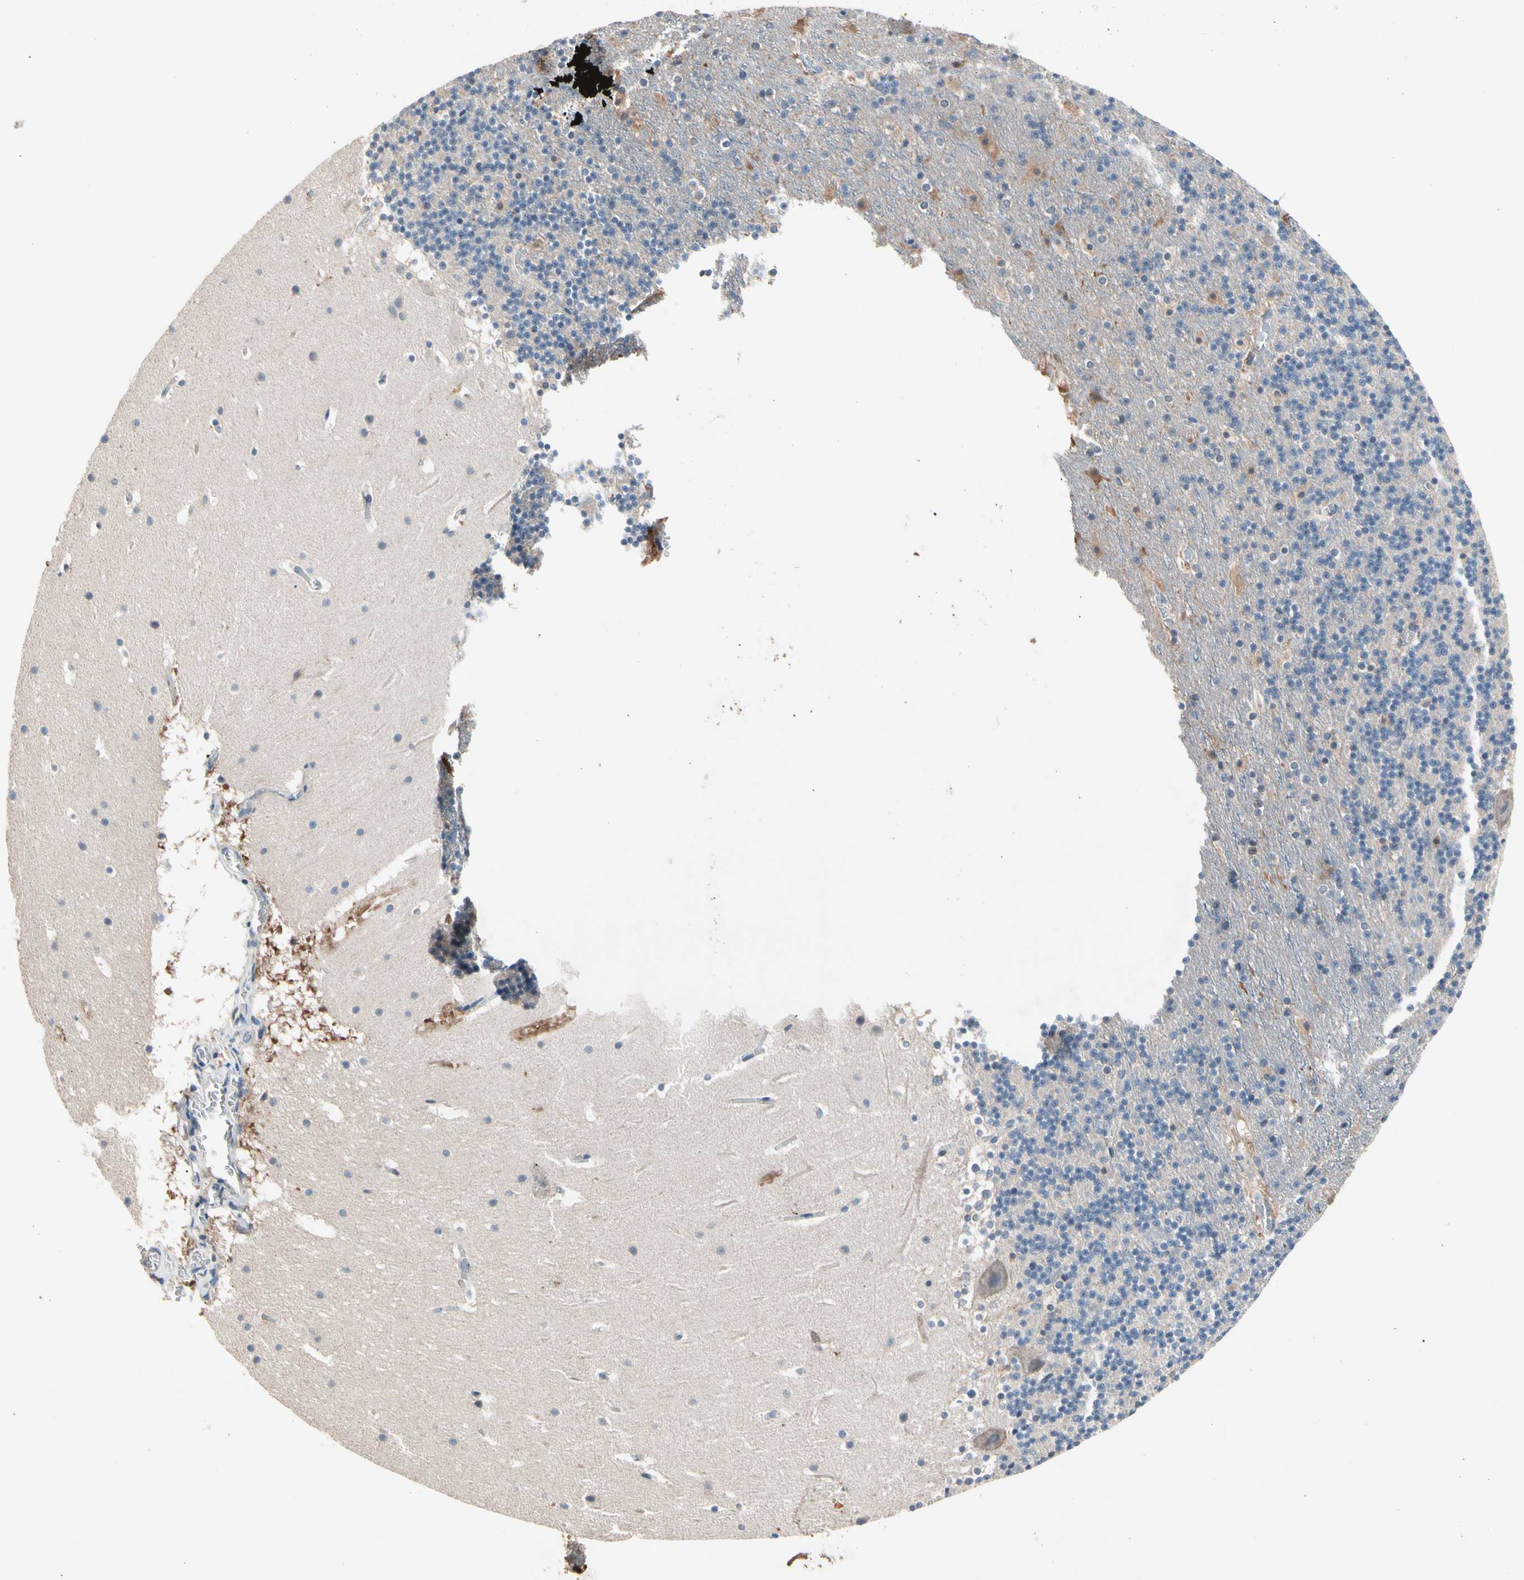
{"staining": {"intensity": "weak", "quantity": ">75%", "location": "cytoplasmic/membranous"}, "tissue": "cerebellum", "cell_type": "Cells in granular layer", "image_type": "normal", "snomed": [{"axis": "morphology", "description": "Normal tissue, NOS"}, {"axis": "topography", "description": "Cerebellum"}], "caption": "IHC of unremarkable human cerebellum shows low levels of weak cytoplasmic/membranous positivity in about >75% of cells in granular layer. (DAB = brown stain, brightfield microscopy at high magnification).", "gene": "PRDX4", "patient": {"sex": "male", "age": 45}}